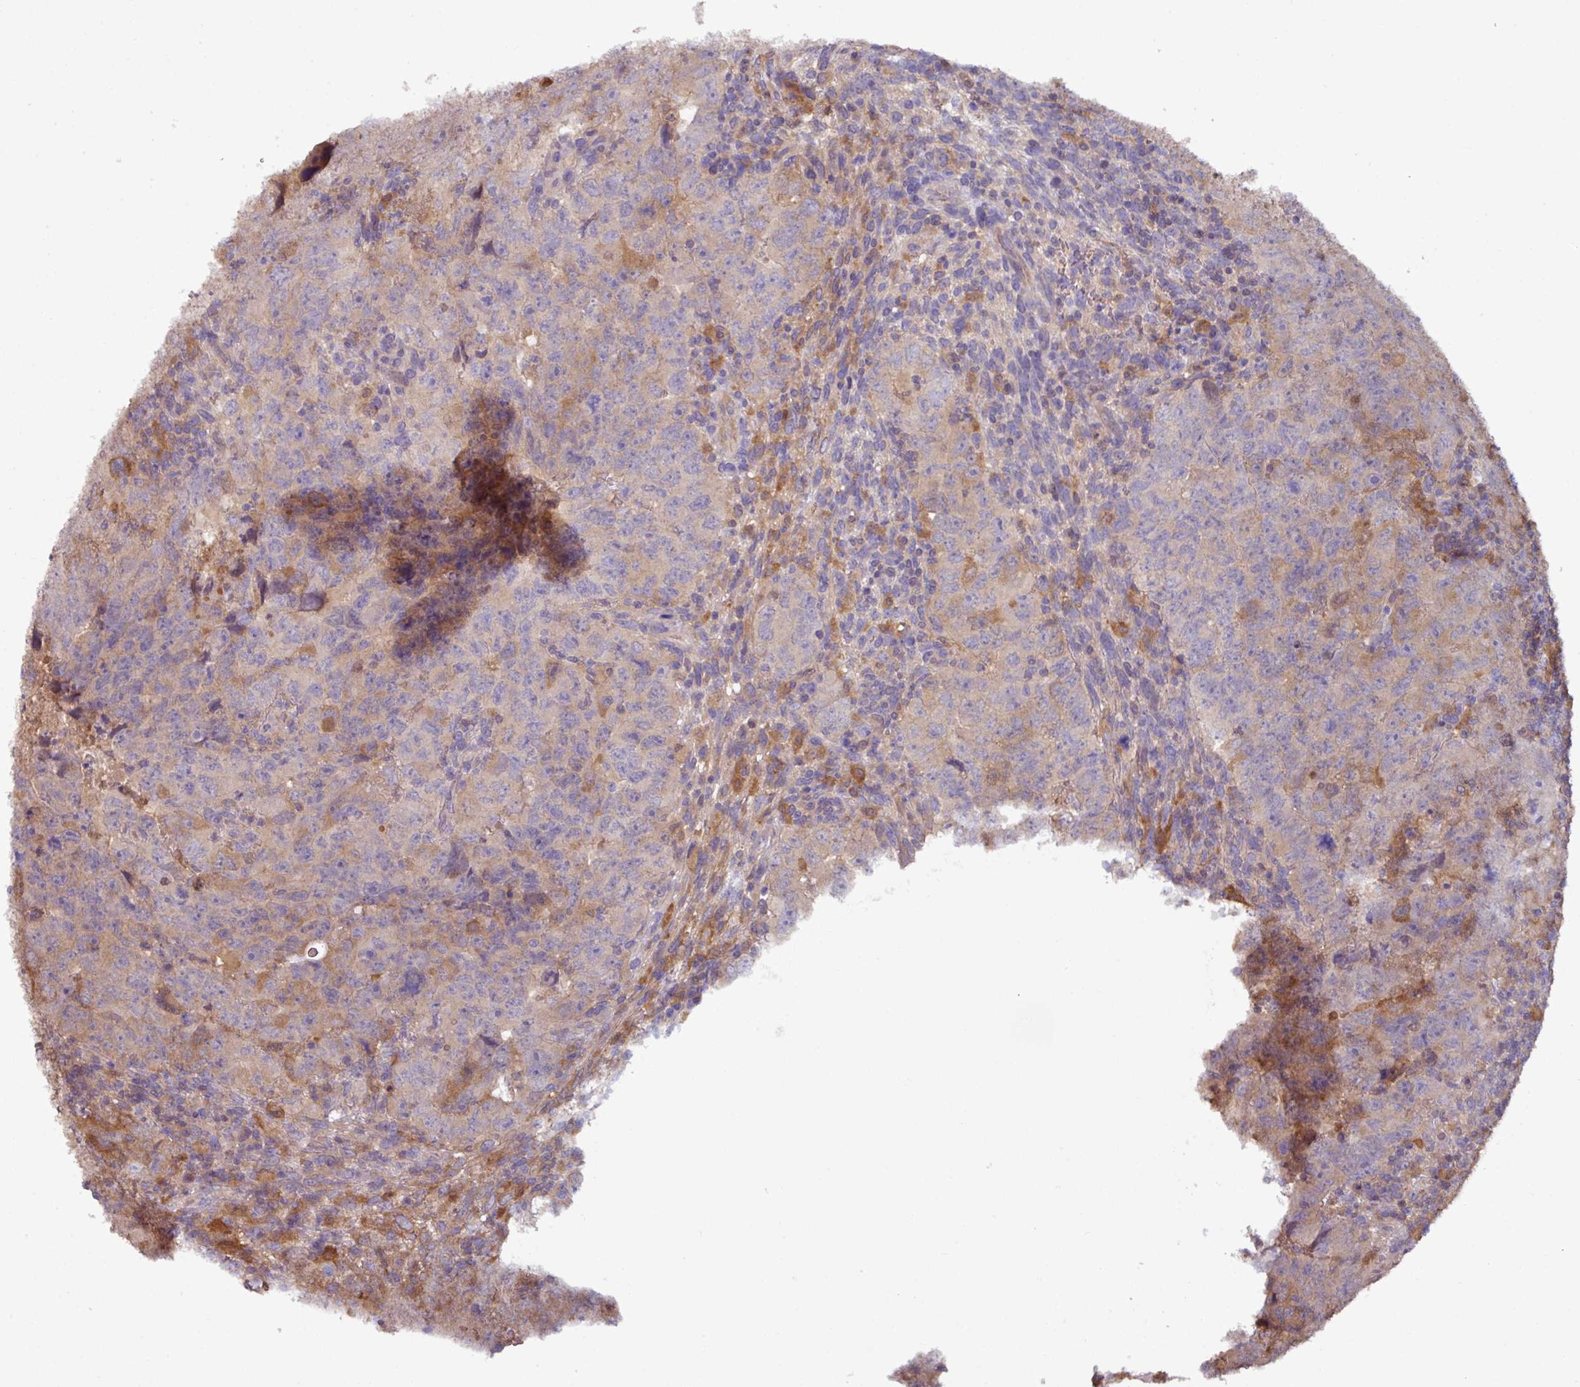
{"staining": {"intensity": "moderate", "quantity": "<25%", "location": "cytoplasmic/membranous"}, "tissue": "testis cancer", "cell_type": "Tumor cells", "image_type": "cancer", "snomed": [{"axis": "morphology", "description": "Carcinoma, Embryonal, NOS"}, {"axis": "topography", "description": "Testis"}], "caption": "Immunohistochemical staining of testis cancer (embryonal carcinoma) exhibits low levels of moderate cytoplasmic/membranous staining in approximately <25% of tumor cells.", "gene": "GNPDA1", "patient": {"sex": "male", "age": 24}}